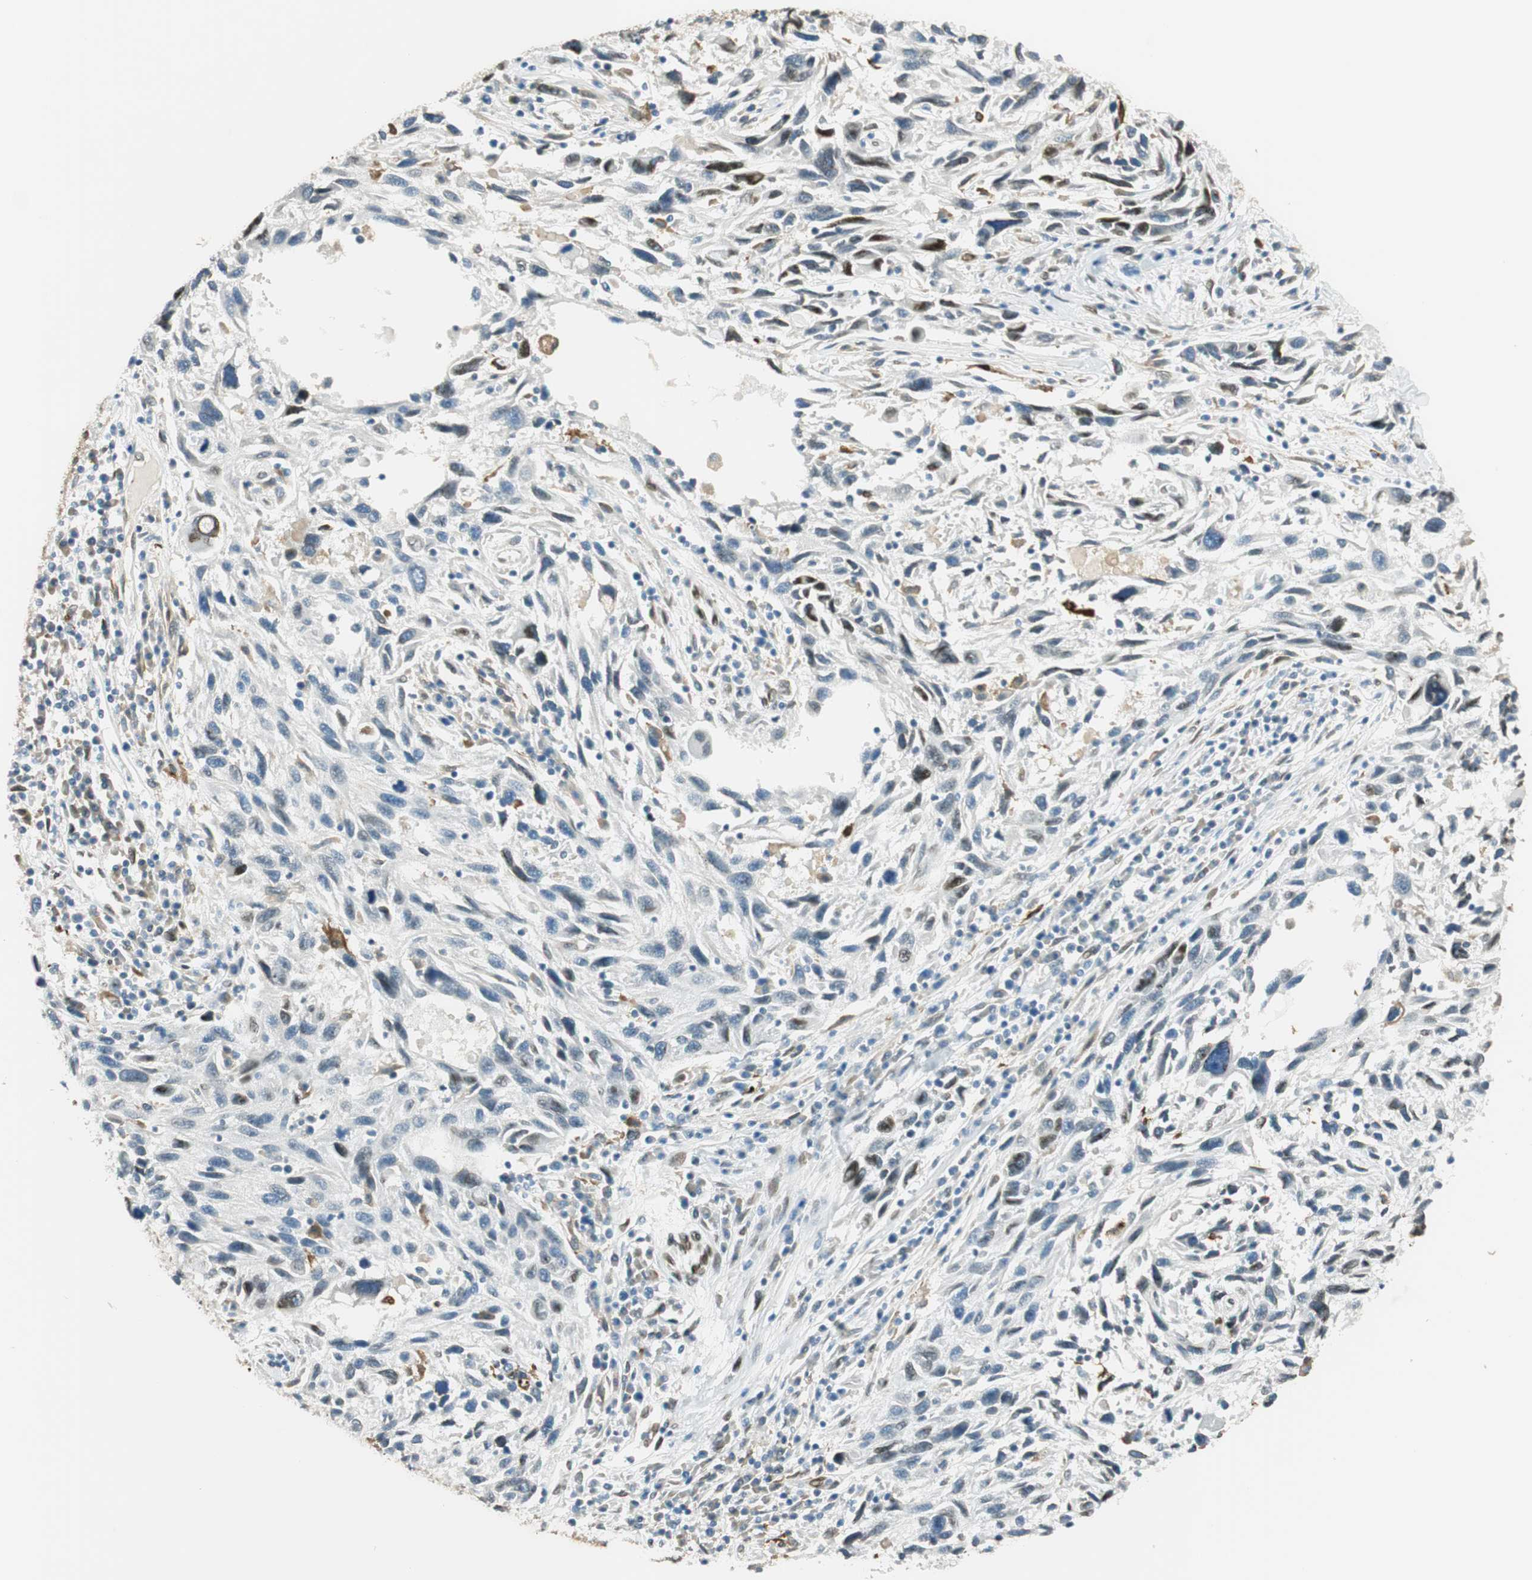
{"staining": {"intensity": "negative", "quantity": "none", "location": "none"}, "tissue": "melanoma", "cell_type": "Tumor cells", "image_type": "cancer", "snomed": [{"axis": "morphology", "description": "Malignant melanoma, NOS"}, {"axis": "topography", "description": "Skin"}], "caption": "Immunohistochemistry of human malignant melanoma reveals no positivity in tumor cells.", "gene": "TMEM260", "patient": {"sex": "male", "age": 53}}